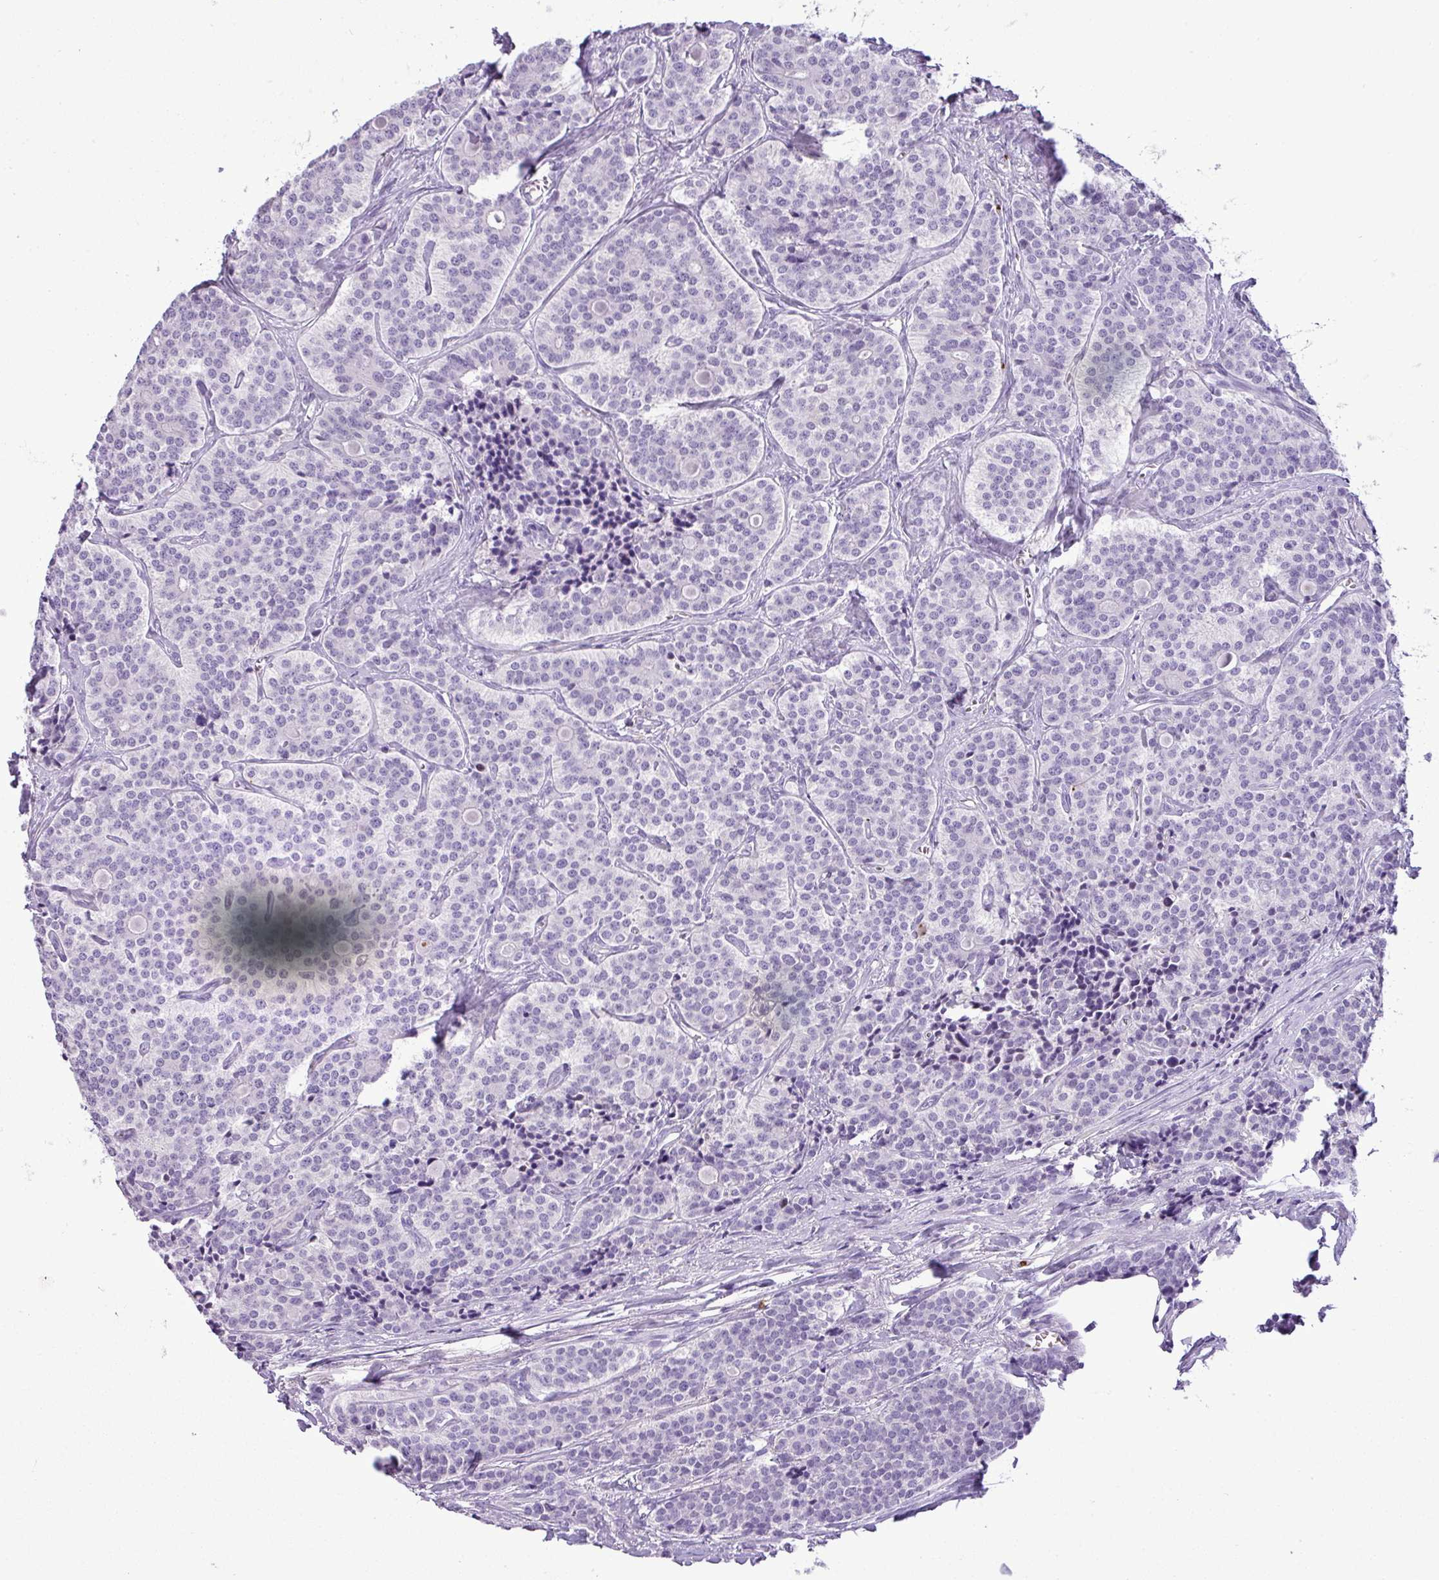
{"staining": {"intensity": "negative", "quantity": "none", "location": "none"}, "tissue": "carcinoid", "cell_type": "Tumor cells", "image_type": "cancer", "snomed": [{"axis": "morphology", "description": "Carcinoid, malignant, NOS"}, {"axis": "topography", "description": "Small intestine"}], "caption": "Tumor cells are negative for brown protein staining in carcinoid (malignant). Brightfield microscopy of IHC stained with DAB (3,3'-diaminobenzidine) (brown) and hematoxylin (blue), captured at high magnification.", "gene": "RBMXL2", "patient": {"sex": "male", "age": 63}}